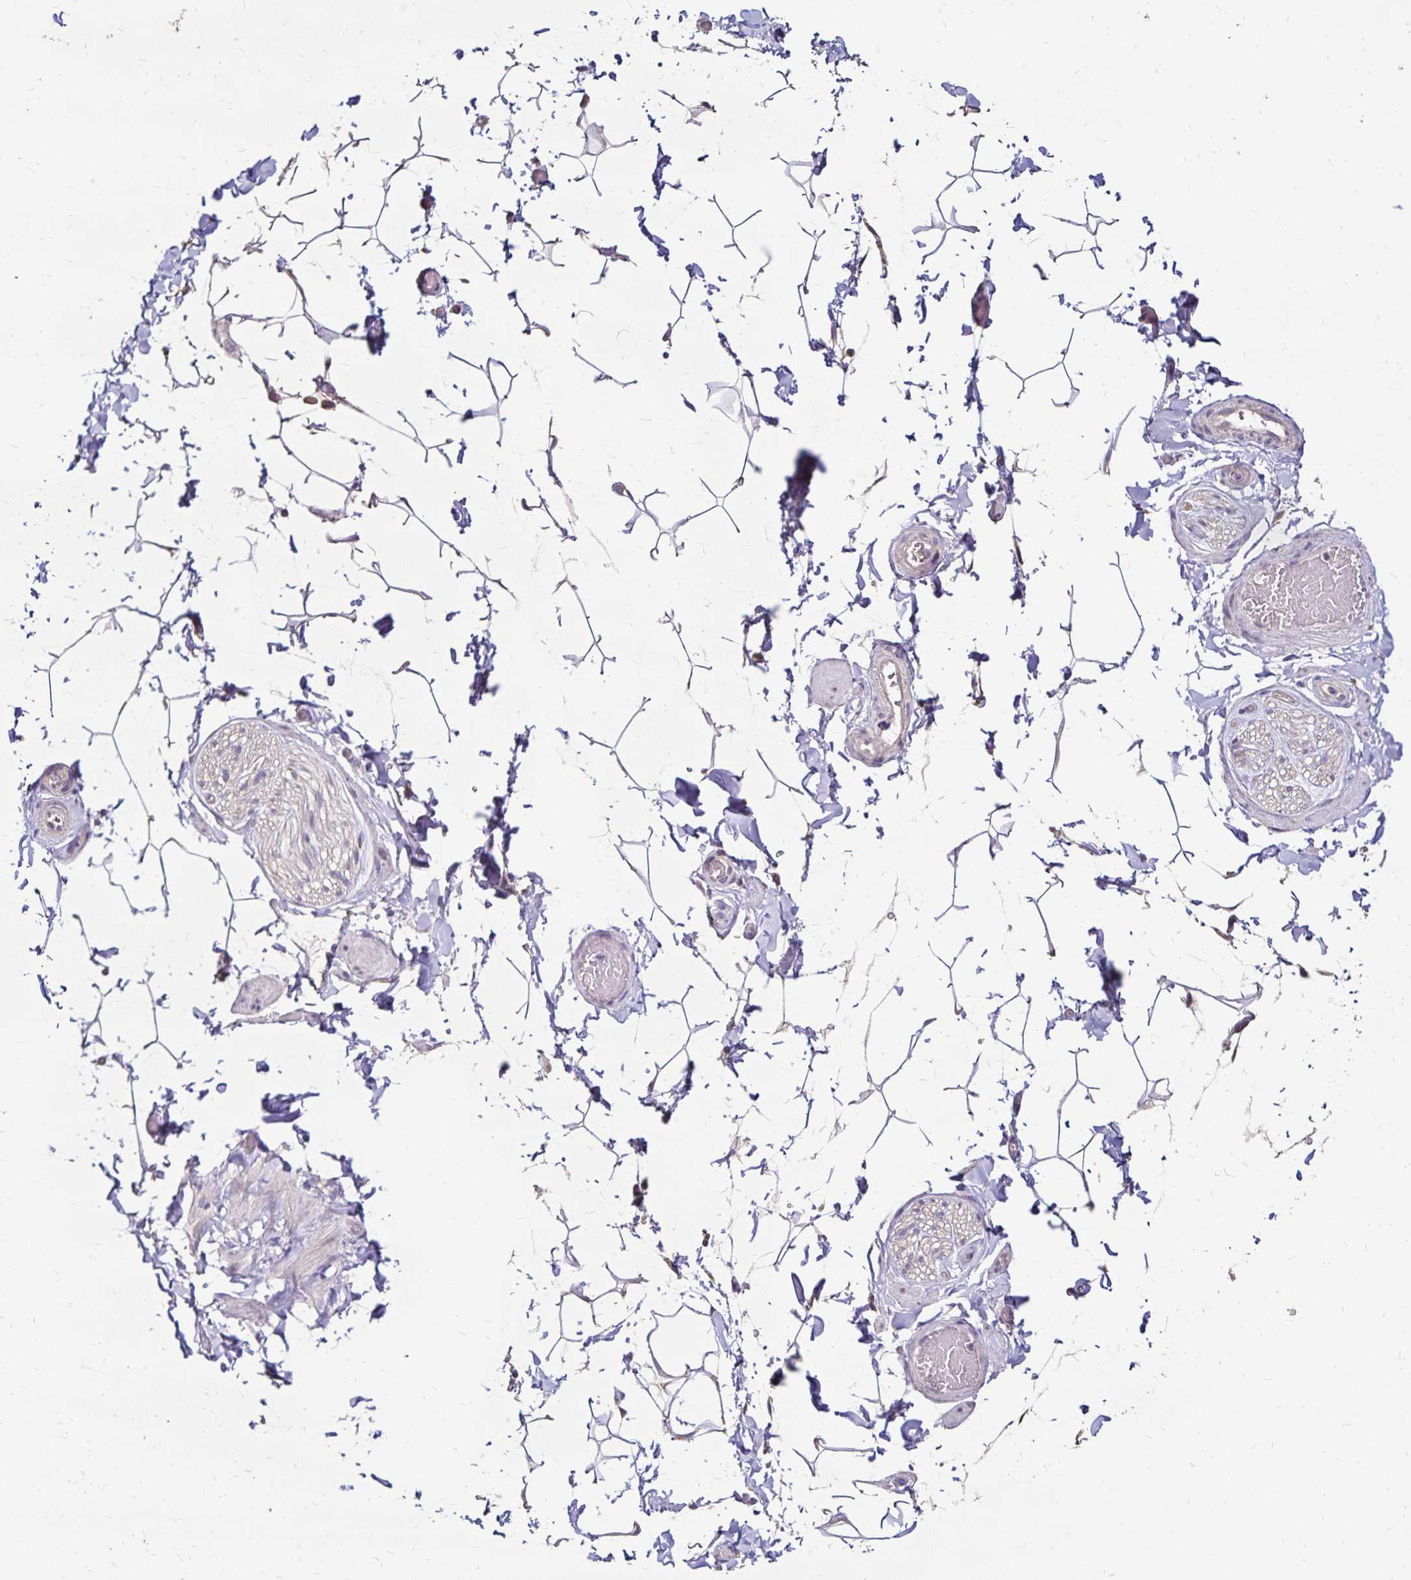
{"staining": {"intensity": "negative", "quantity": "none", "location": "none"}, "tissue": "adipose tissue", "cell_type": "Adipocytes", "image_type": "normal", "snomed": [{"axis": "morphology", "description": "Normal tissue, NOS"}, {"axis": "topography", "description": "Epididymis"}, {"axis": "topography", "description": "Peripheral nerve tissue"}], "caption": "Immunohistochemistry (IHC) micrograph of benign adipose tissue: adipose tissue stained with DAB demonstrates no significant protein positivity in adipocytes. The staining was performed using DAB (3,3'-diaminobenzidine) to visualize the protein expression in brown, while the nuclei were stained in blue with hematoxylin (Magnification: 20x).", "gene": "EMC10", "patient": {"sex": "male", "age": 32}}